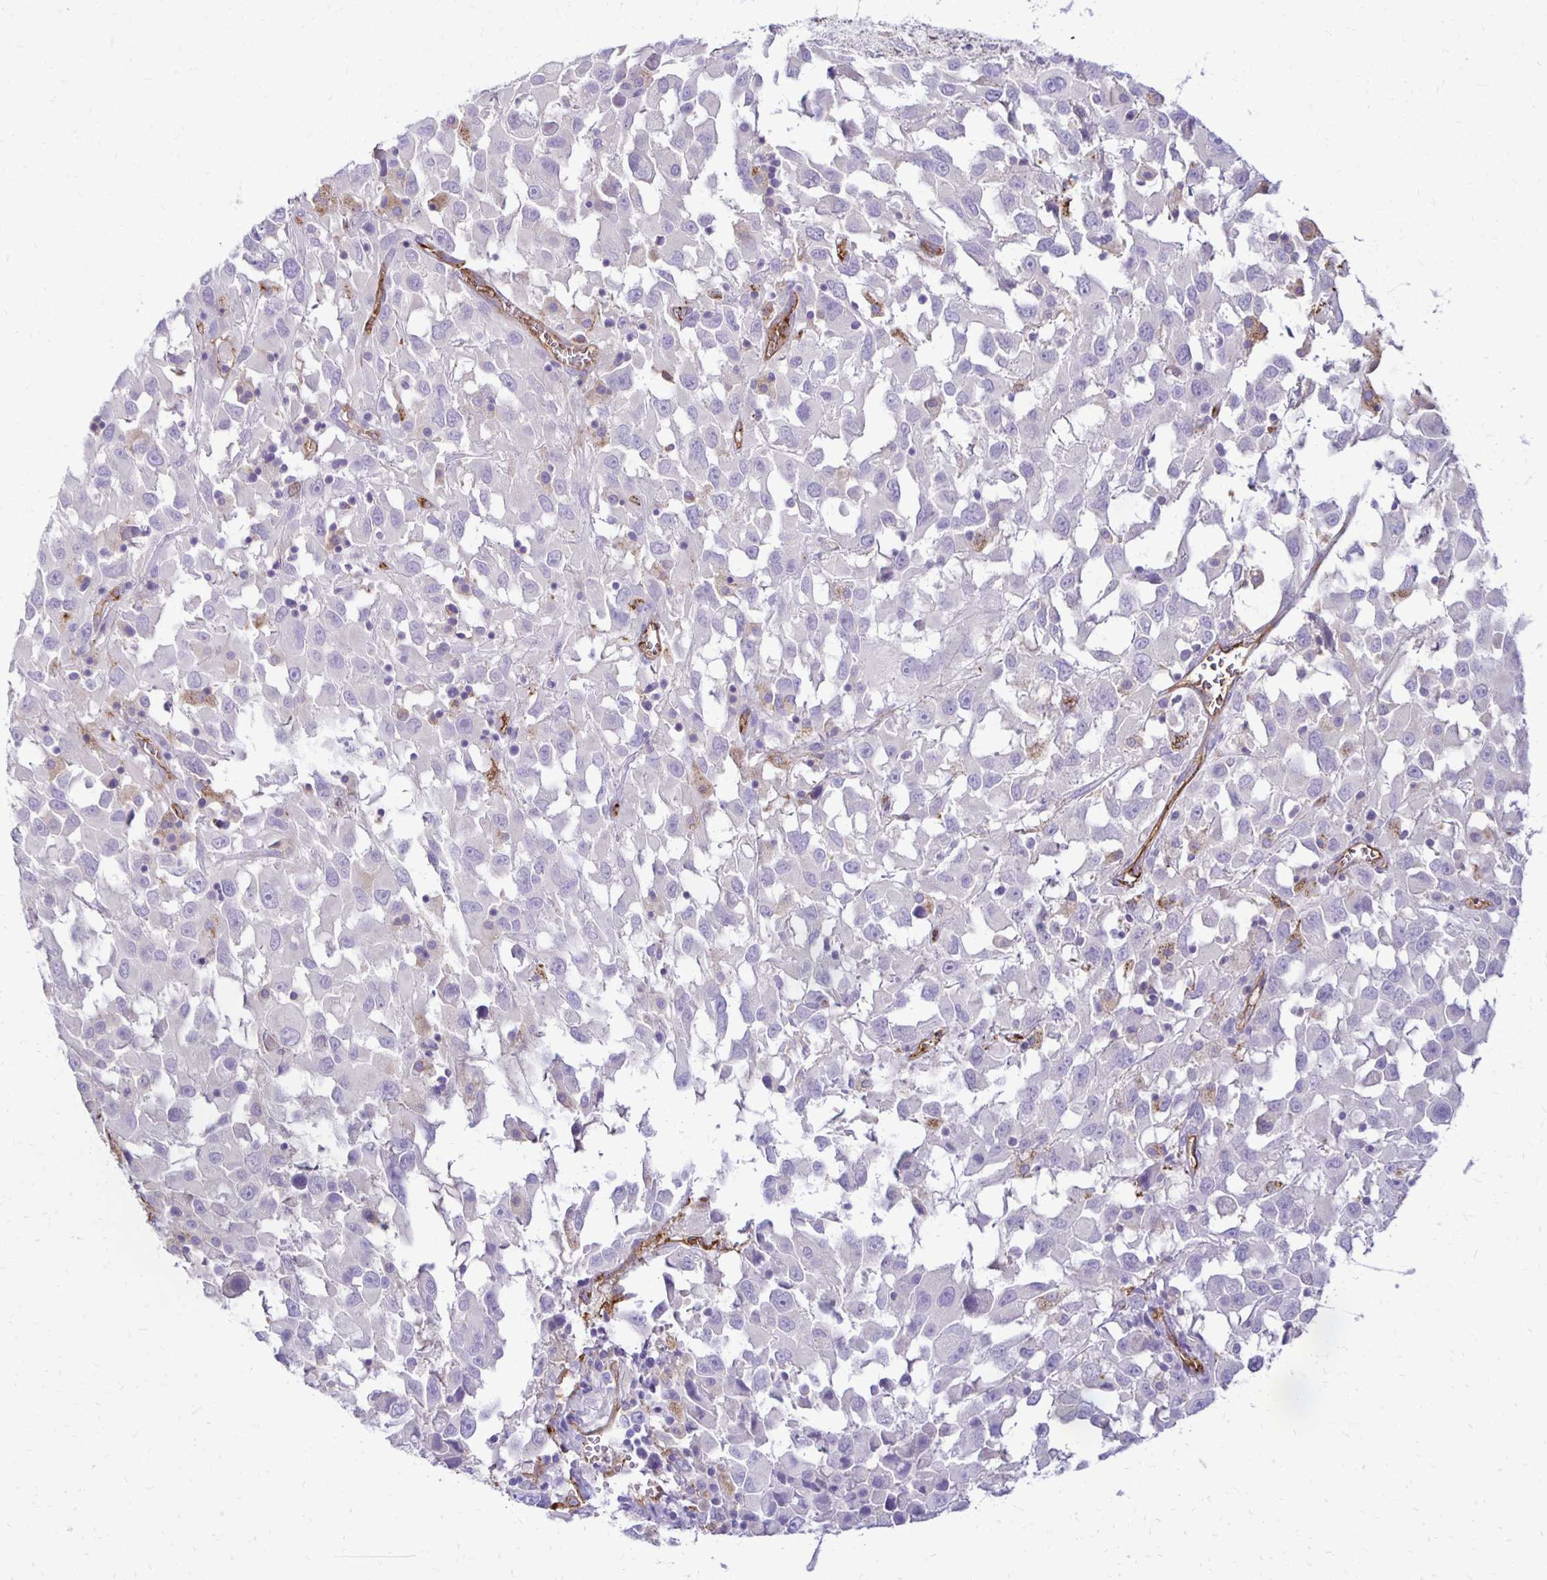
{"staining": {"intensity": "negative", "quantity": "none", "location": "none"}, "tissue": "melanoma", "cell_type": "Tumor cells", "image_type": "cancer", "snomed": [{"axis": "morphology", "description": "Malignant melanoma, Metastatic site"}, {"axis": "topography", "description": "Soft tissue"}], "caption": "This is a micrograph of IHC staining of melanoma, which shows no expression in tumor cells.", "gene": "TTYH1", "patient": {"sex": "male", "age": 50}}